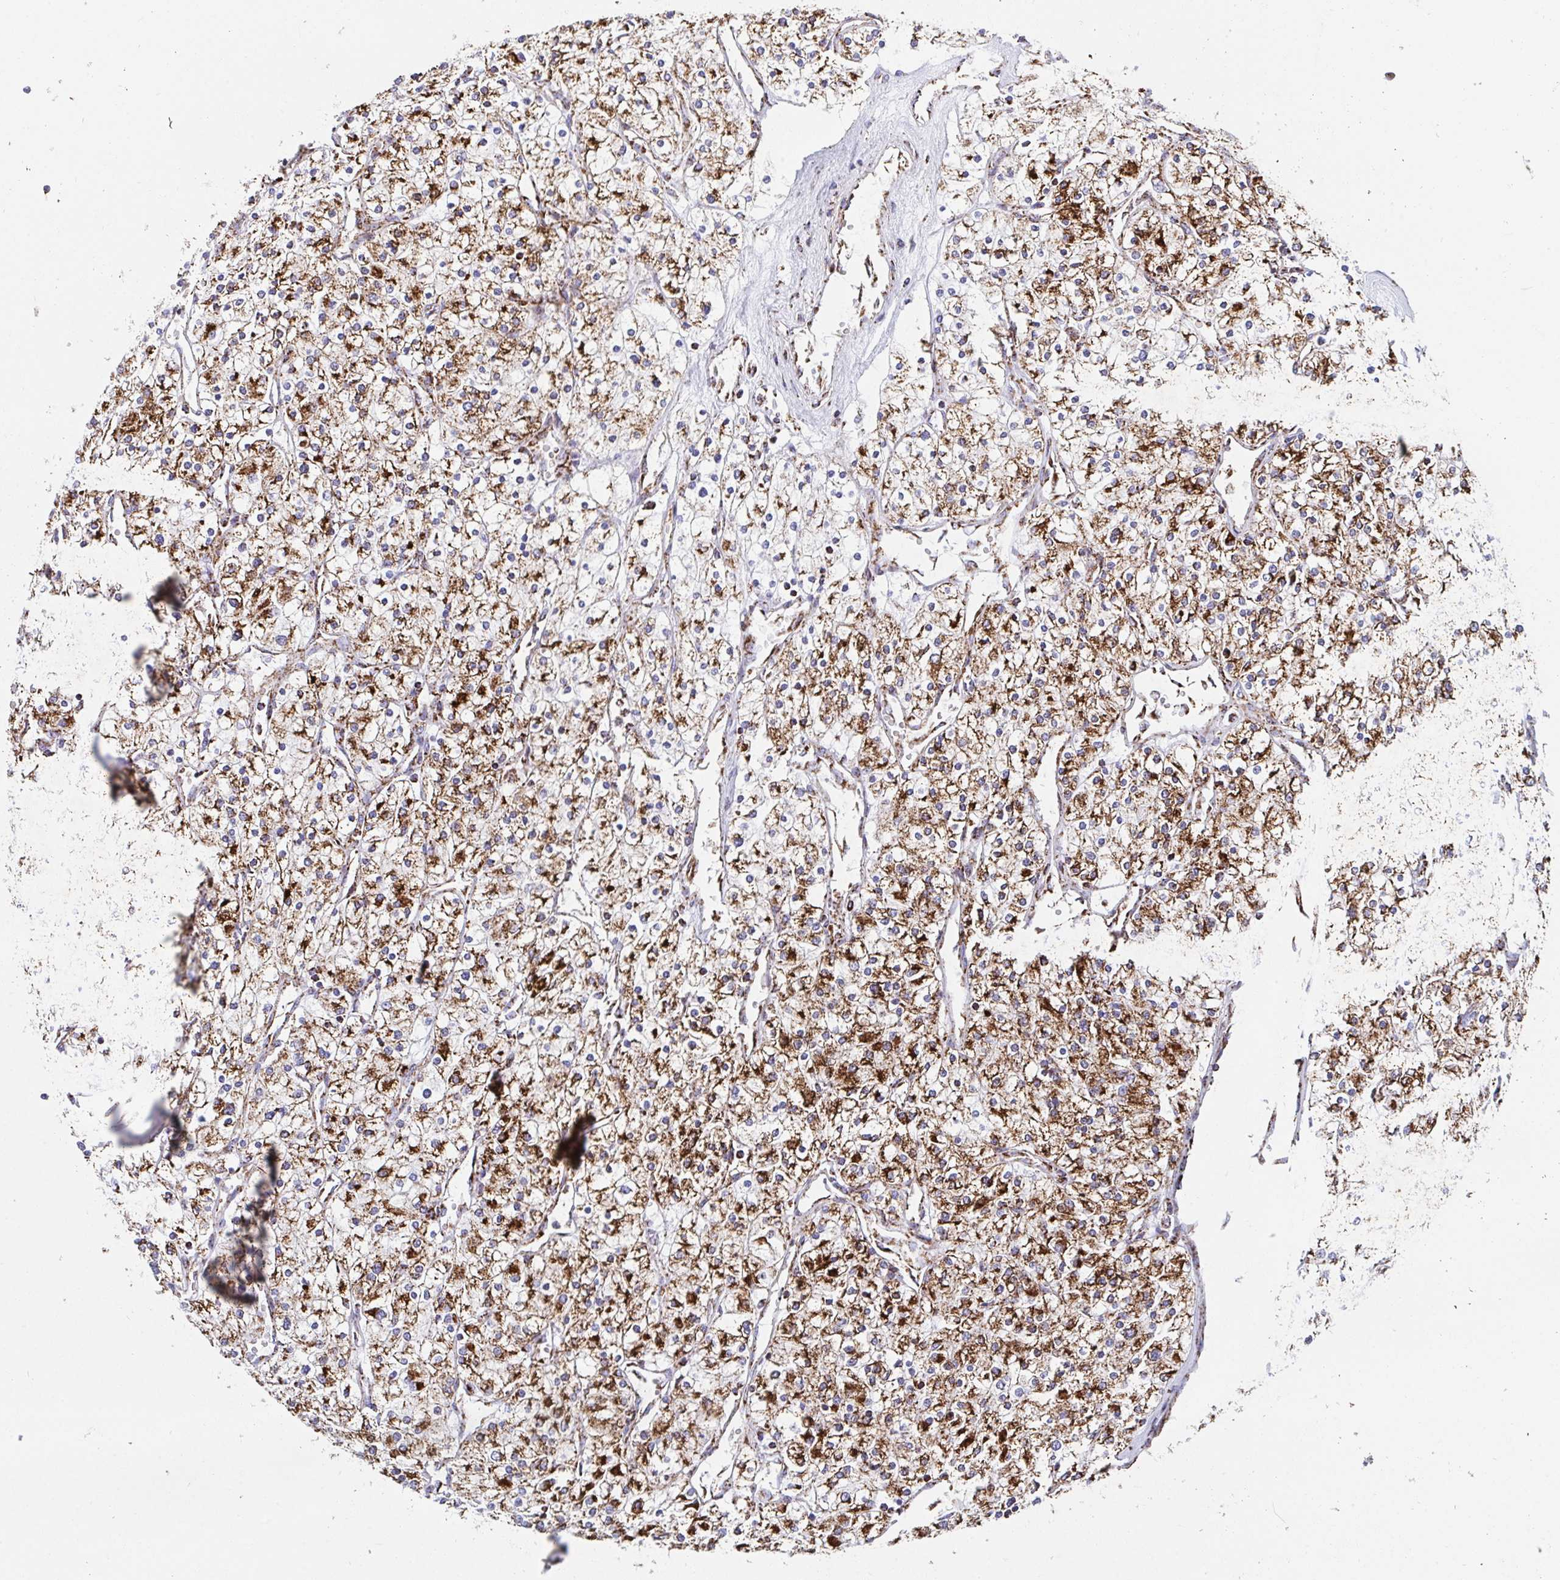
{"staining": {"intensity": "strong", "quantity": ">75%", "location": "cytoplasmic/membranous"}, "tissue": "renal cancer", "cell_type": "Tumor cells", "image_type": "cancer", "snomed": [{"axis": "morphology", "description": "Adenocarcinoma, NOS"}, {"axis": "topography", "description": "Kidney"}], "caption": "High-power microscopy captured an IHC photomicrograph of renal adenocarcinoma, revealing strong cytoplasmic/membranous expression in about >75% of tumor cells.", "gene": "ATP5MJ", "patient": {"sex": "male", "age": 80}}